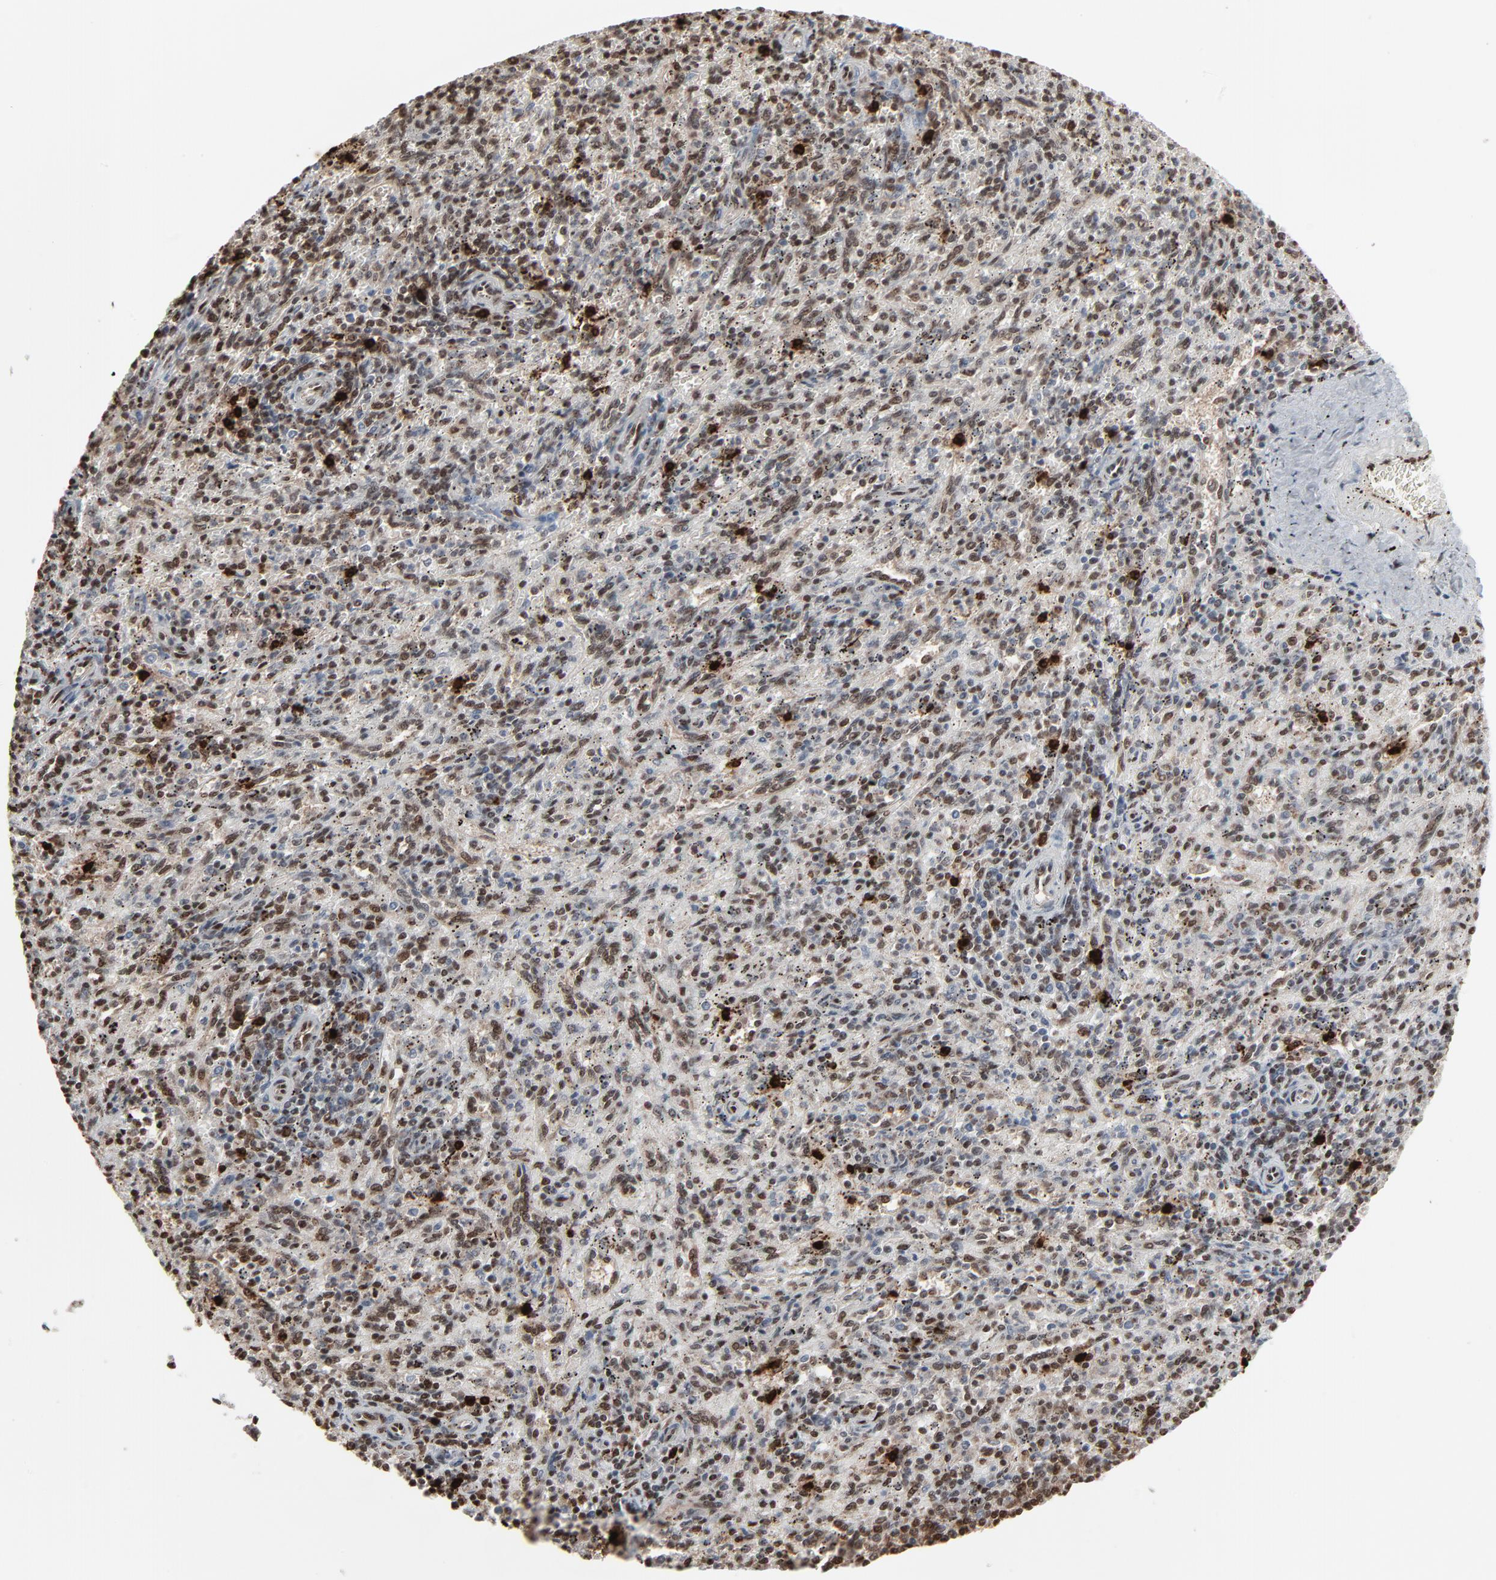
{"staining": {"intensity": "moderate", "quantity": "25%-75%", "location": "nuclear"}, "tissue": "spleen", "cell_type": "Cells in red pulp", "image_type": "normal", "snomed": [{"axis": "morphology", "description": "Normal tissue, NOS"}, {"axis": "topography", "description": "Spleen"}], "caption": "Cells in red pulp display medium levels of moderate nuclear staining in approximately 25%-75% of cells in normal human spleen. The protein of interest is shown in brown color, while the nuclei are stained blue.", "gene": "MEIS2", "patient": {"sex": "female", "age": 10}}